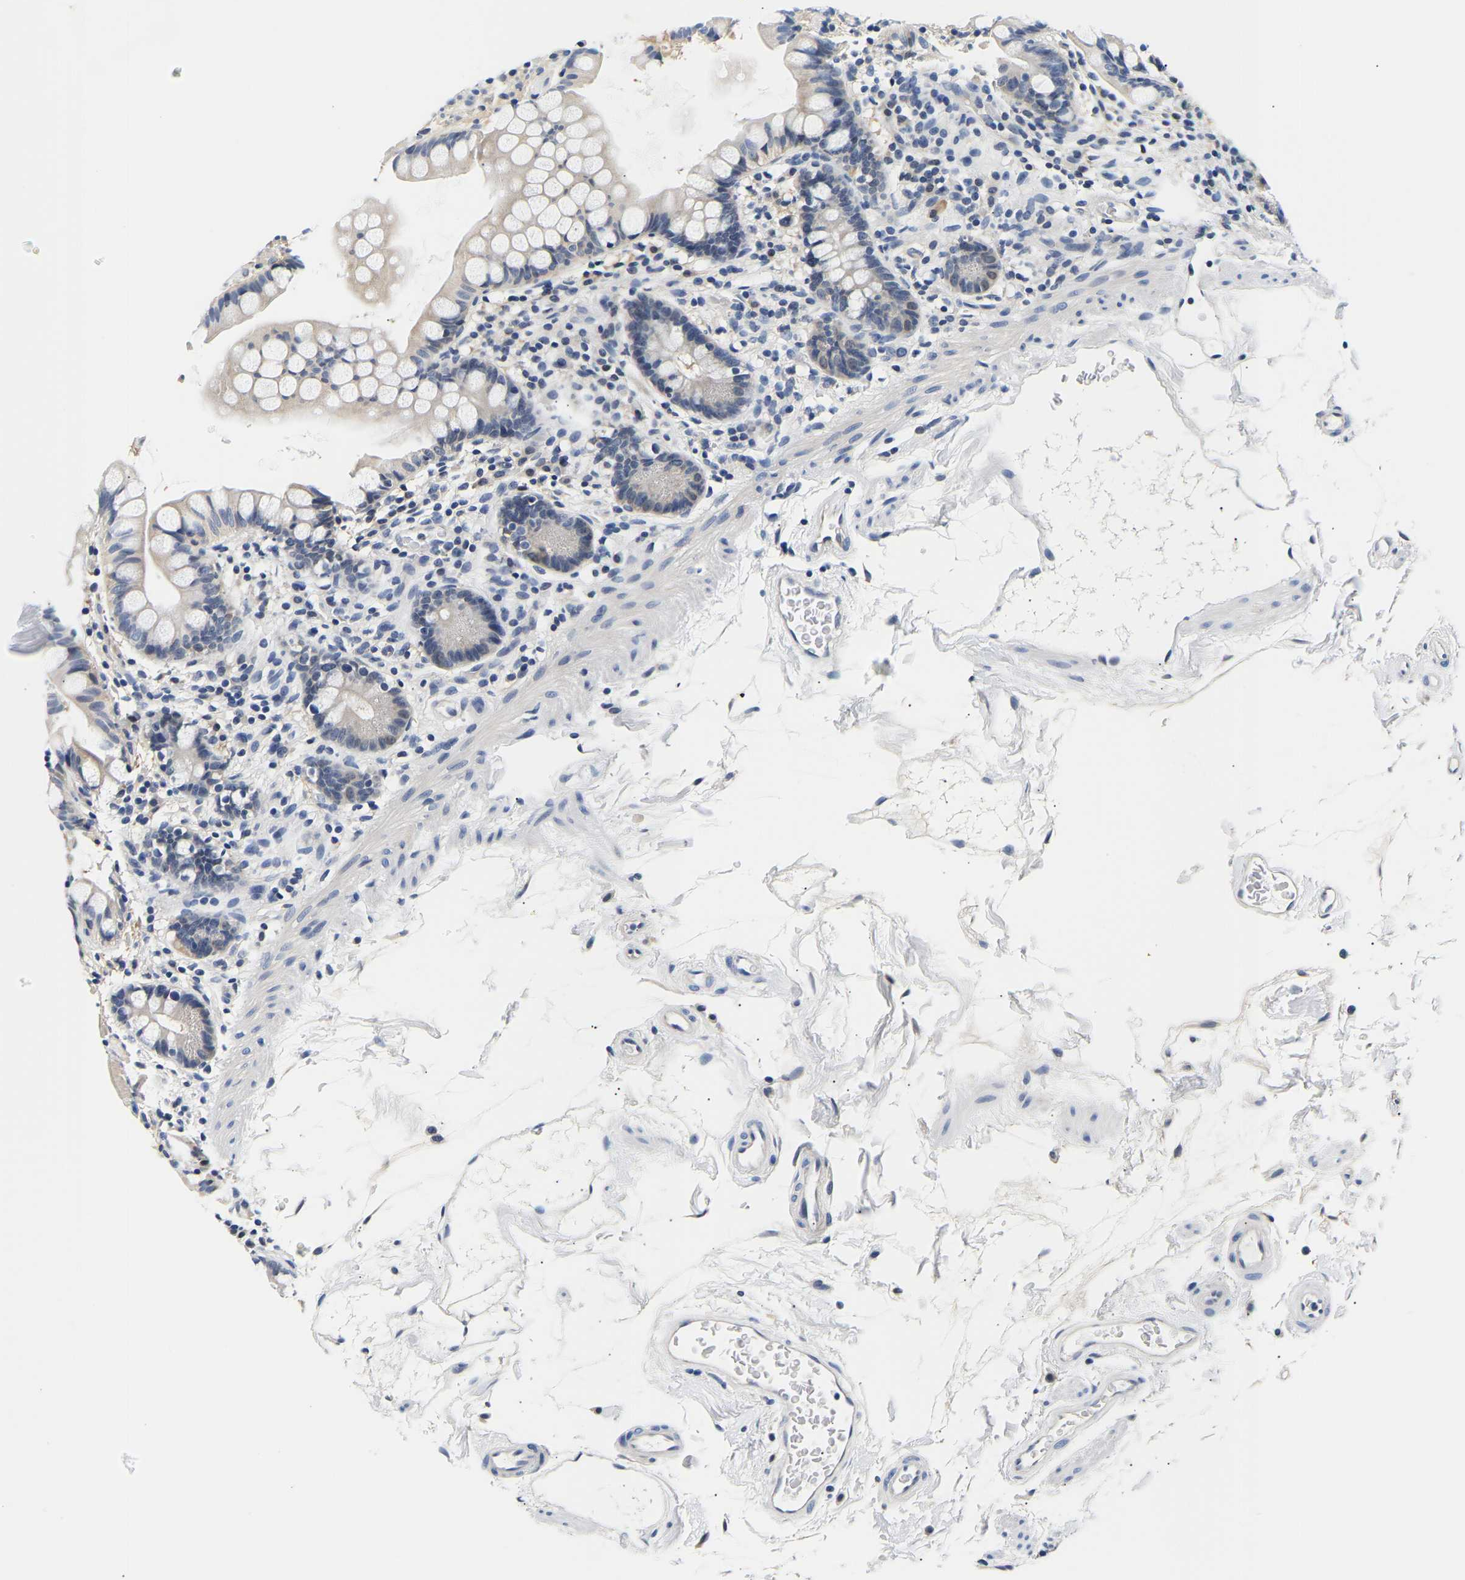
{"staining": {"intensity": "negative", "quantity": "none", "location": "none"}, "tissue": "small intestine", "cell_type": "Glandular cells", "image_type": "normal", "snomed": [{"axis": "morphology", "description": "Normal tissue, NOS"}, {"axis": "topography", "description": "Small intestine"}], "caption": "Immunohistochemistry micrograph of normal small intestine: small intestine stained with DAB (3,3'-diaminobenzidine) demonstrates no significant protein expression in glandular cells.", "gene": "UCHL3", "patient": {"sex": "female", "age": 84}}